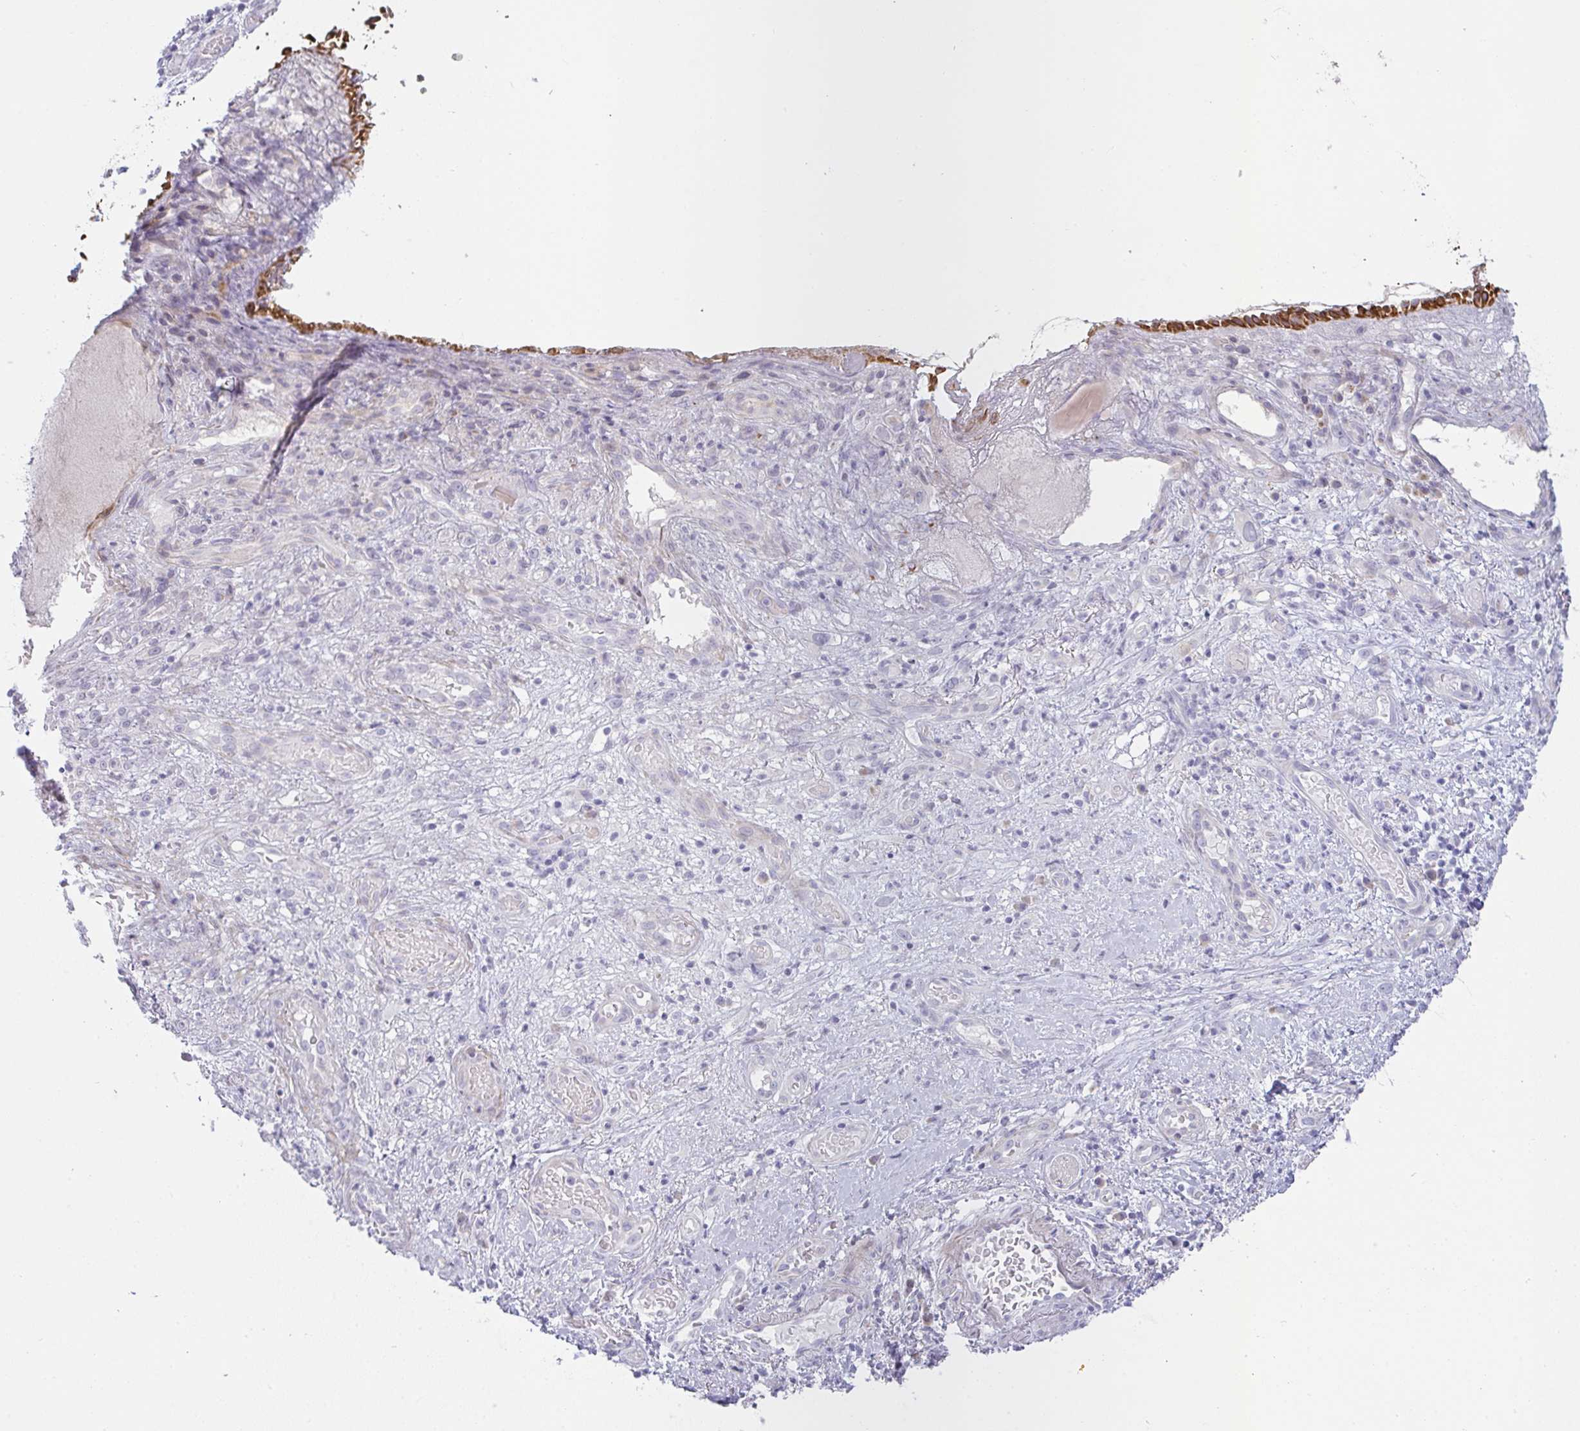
{"staining": {"intensity": "strong", "quantity": ">75%", "location": "cytoplasmic/membranous"}, "tissue": "nasopharynx", "cell_type": "Respiratory epithelial cells", "image_type": "normal", "snomed": [{"axis": "morphology", "description": "Normal tissue, NOS"}, {"axis": "morphology", "description": "Inflammation, NOS"}, {"axis": "topography", "description": "Nasopharynx"}], "caption": "DAB (3,3'-diaminobenzidine) immunohistochemical staining of normal nasopharynx reveals strong cytoplasmic/membranous protein staining in about >75% of respiratory epithelial cells.", "gene": "SIRPB2", "patient": {"sex": "male", "age": 54}}